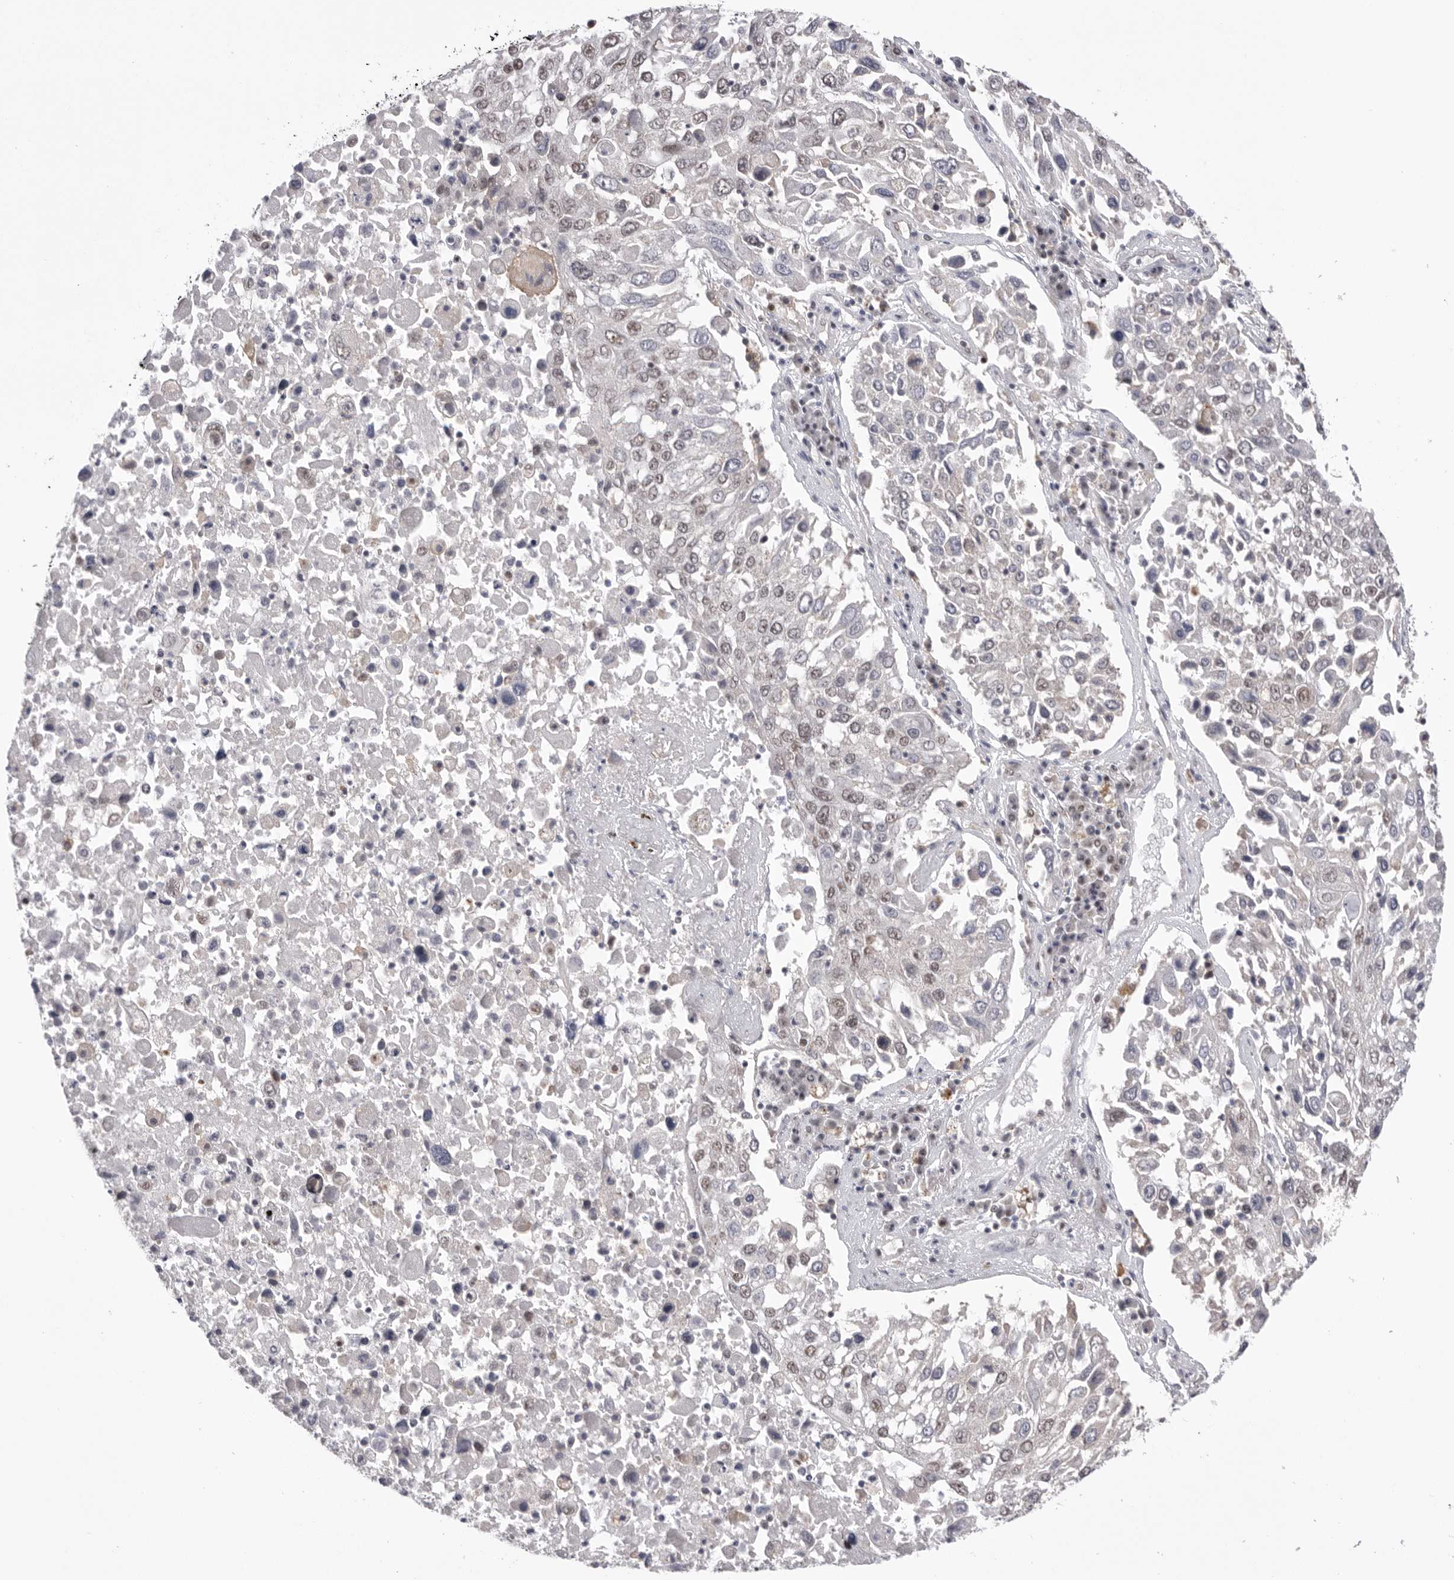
{"staining": {"intensity": "weak", "quantity": ">75%", "location": "nuclear"}, "tissue": "lung cancer", "cell_type": "Tumor cells", "image_type": "cancer", "snomed": [{"axis": "morphology", "description": "Squamous cell carcinoma, NOS"}, {"axis": "topography", "description": "Lung"}], "caption": "Immunohistochemistry of human lung cancer (squamous cell carcinoma) exhibits low levels of weak nuclear positivity in approximately >75% of tumor cells.", "gene": "BCLAF3", "patient": {"sex": "male", "age": 65}}